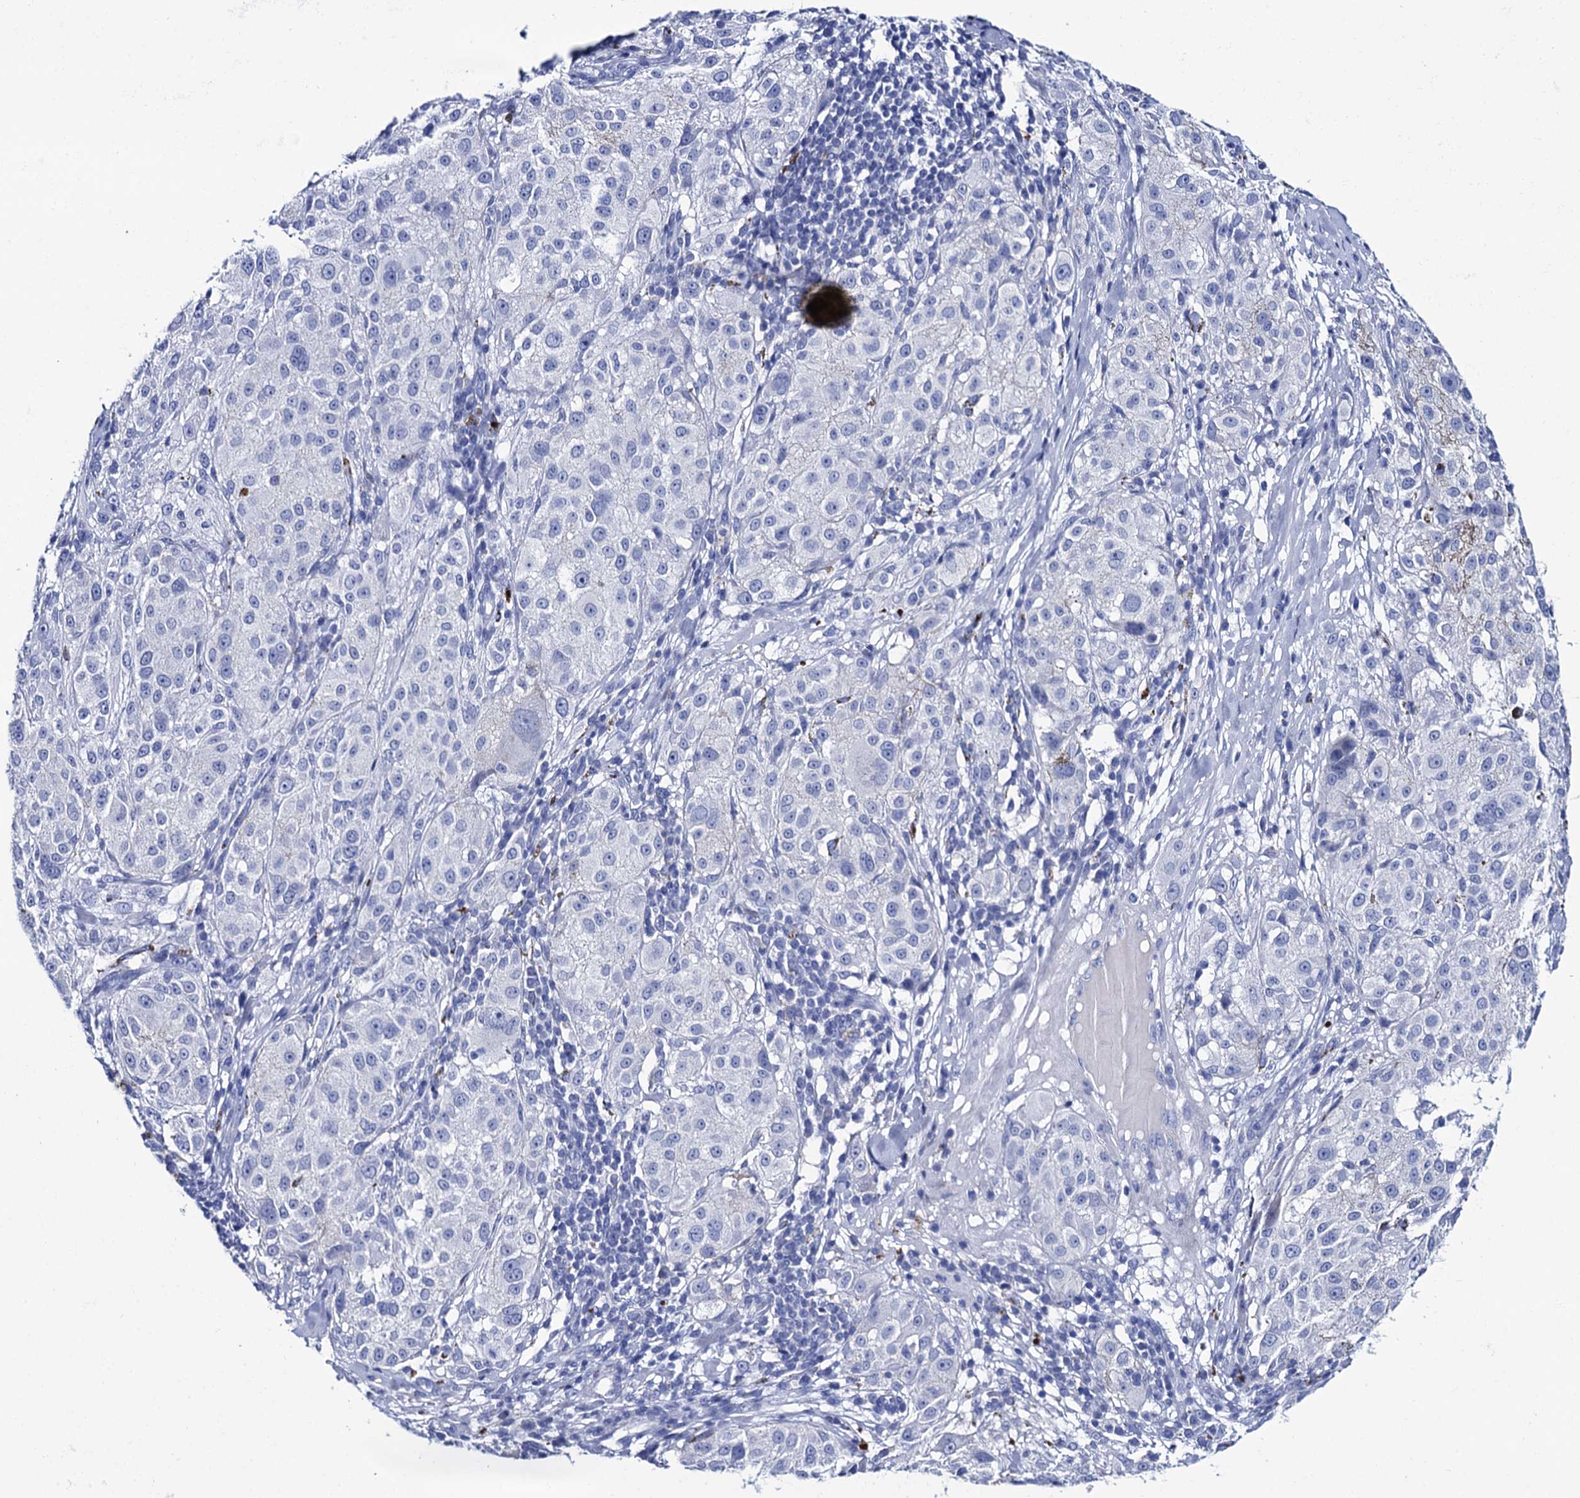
{"staining": {"intensity": "negative", "quantity": "none", "location": "none"}, "tissue": "melanoma", "cell_type": "Tumor cells", "image_type": "cancer", "snomed": [{"axis": "morphology", "description": "Necrosis, NOS"}, {"axis": "morphology", "description": "Malignant melanoma, NOS"}, {"axis": "topography", "description": "Skin"}], "caption": "The IHC image has no significant positivity in tumor cells of malignant melanoma tissue.", "gene": "RAB3IP", "patient": {"sex": "female", "age": 87}}